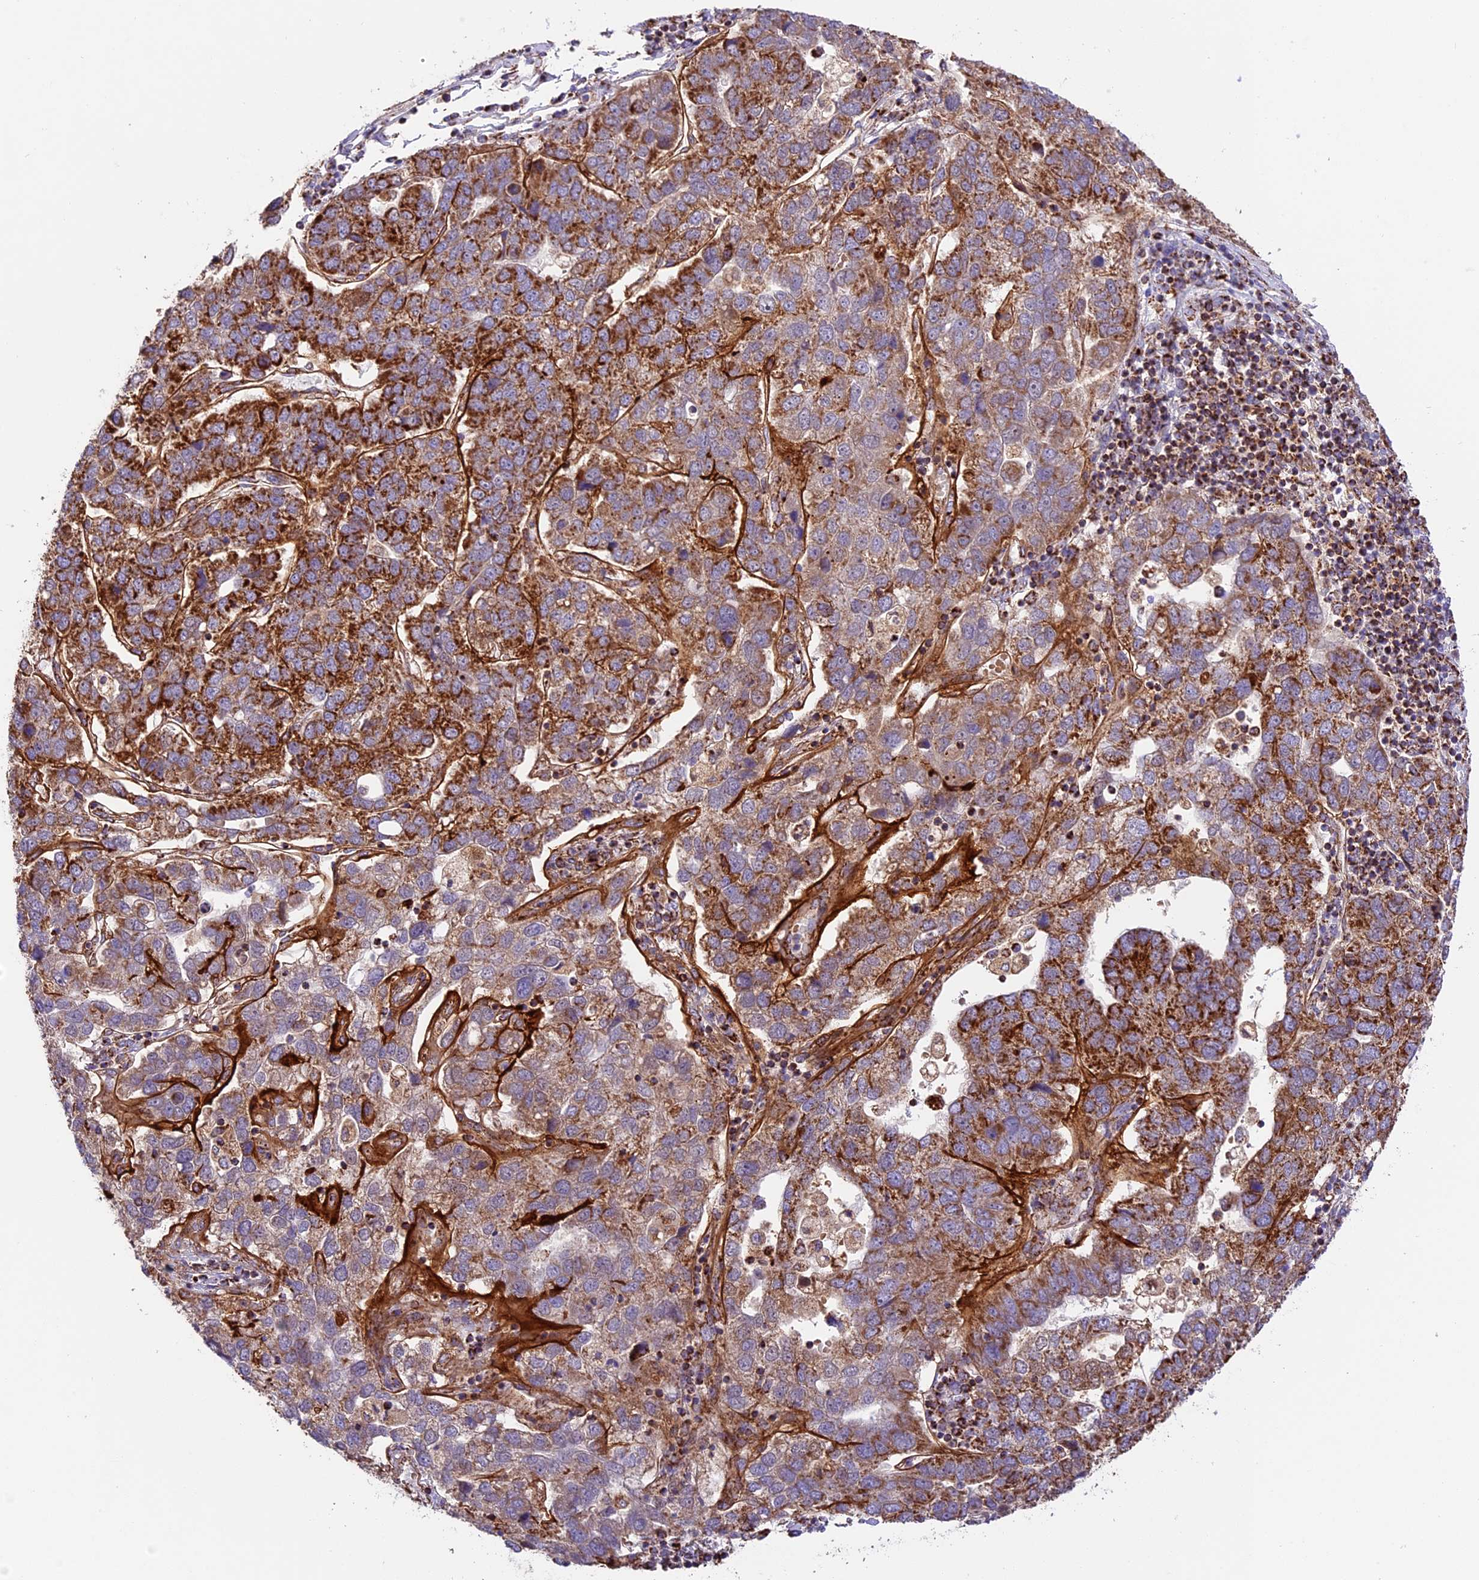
{"staining": {"intensity": "strong", "quantity": ">75%", "location": "cytoplasmic/membranous"}, "tissue": "pancreatic cancer", "cell_type": "Tumor cells", "image_type": "cancer", "snomed": [{"axis": "morphology", "description": "Adenocarcinoma, NOS"}, {"axis": "topography", "description": "Pancreas"}], "caption": "IHC of adenocarcinoma (pancreatic) exhibits high levels of strong cytoplasmic/membranous positivity in approximately >75% of tumor cells.", "gene": "NDUFA8", "patient": {"sex": "female", "age": 61}}